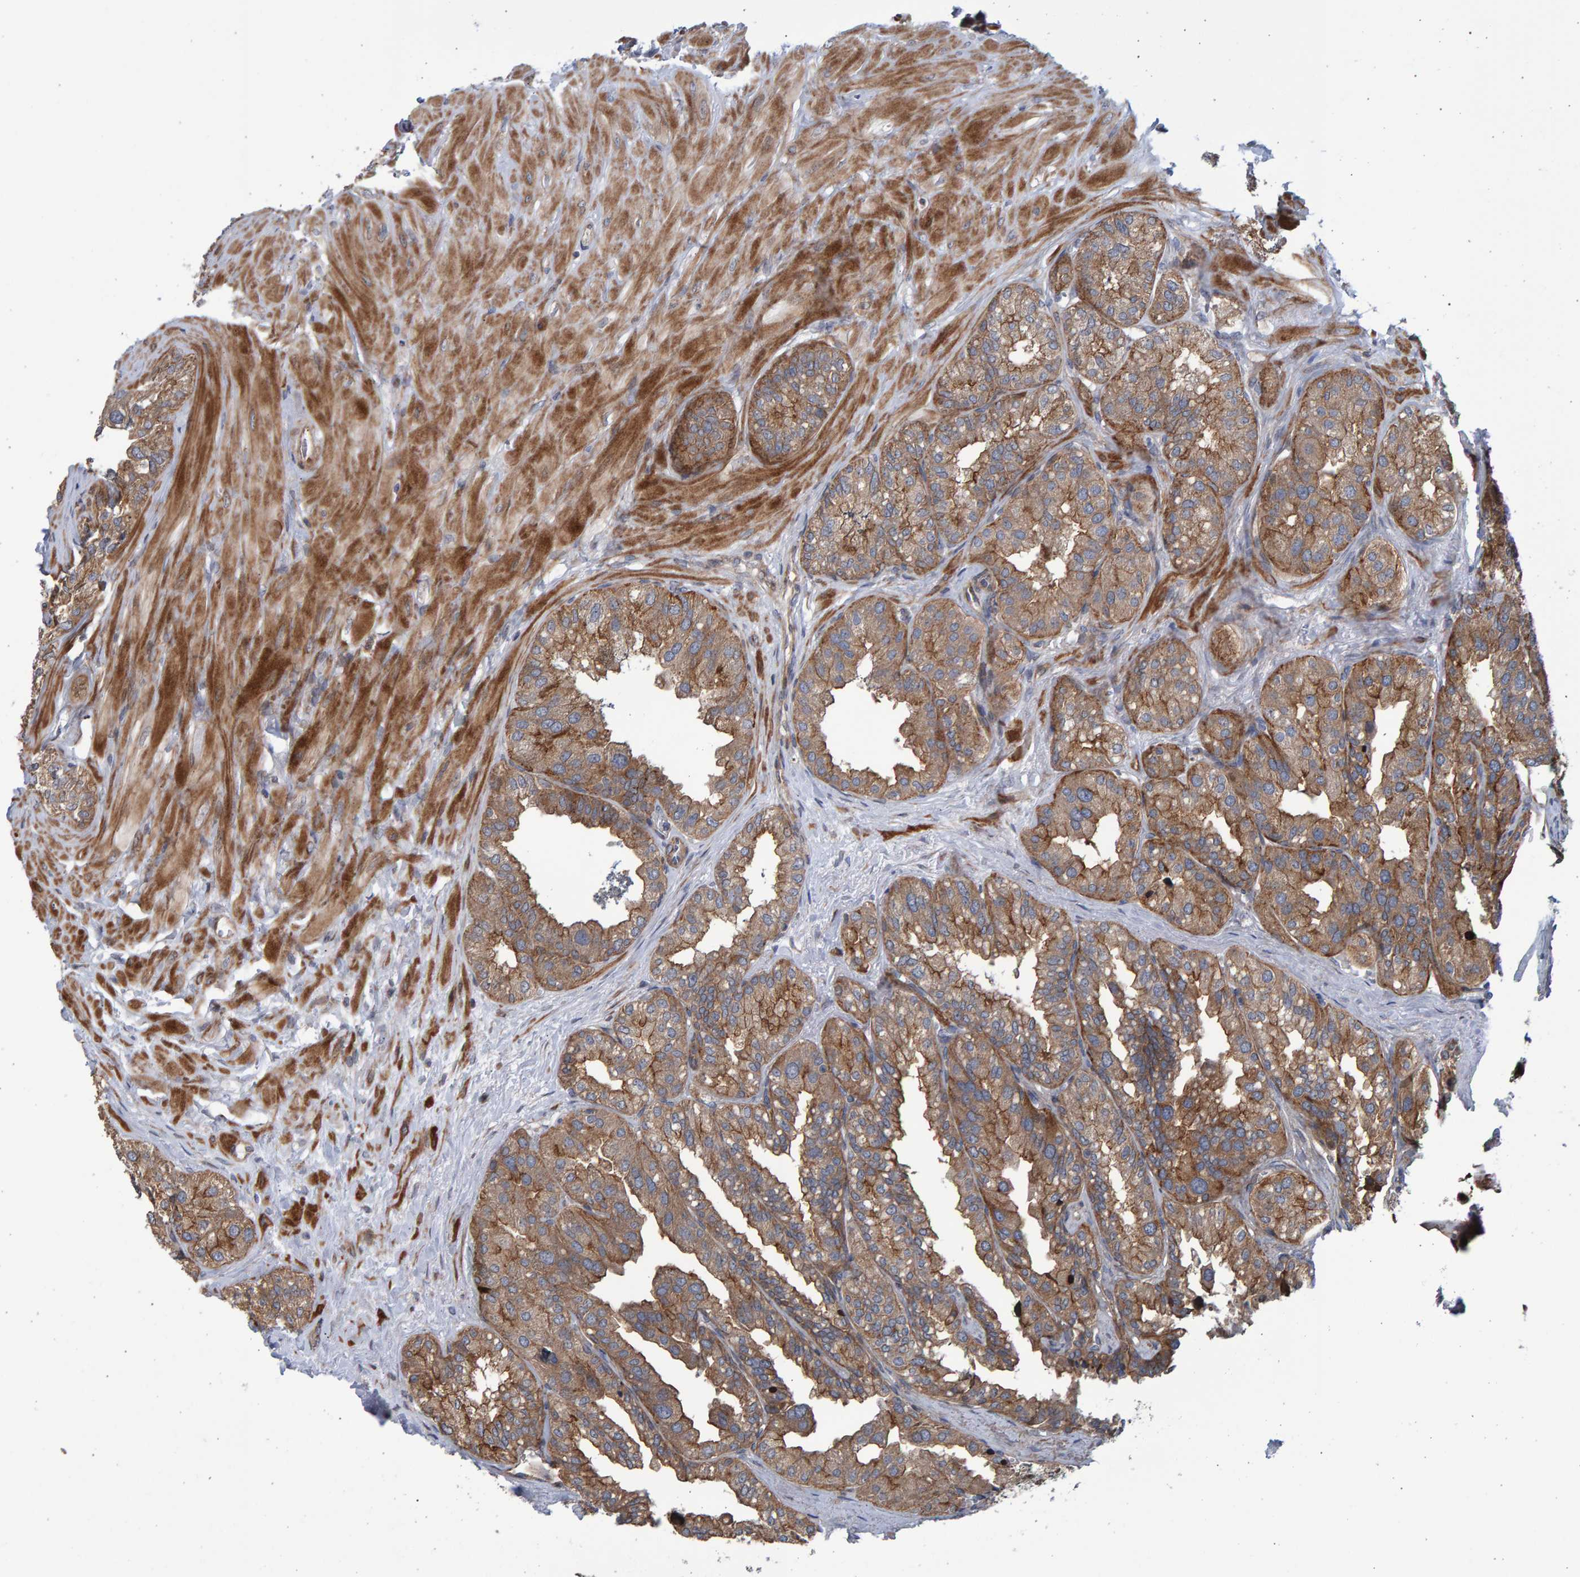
{"staining": {"intensity": "weak", "quantity": ">75%", "location": "cytoplasmic/membranous"}, "tissue": "seminal vesicle", "cell_type": "Glandular cells", "image_type": "normal", "snomed": [{"axis": "morphology", "description": "Normal tissue, NOS"}, {"axis": "topography", "description": "Prostate"}, {"axis": "topography", "description": "Seminal veicle"}], "caption": "Seminal vesicle stained for a protein (brown) shows weak cytoplasmic/membranous positive positivity in approximately >75% of glandular cells.", "gene": "LRBA", "patient": {"sex": "male", "age": 51}}